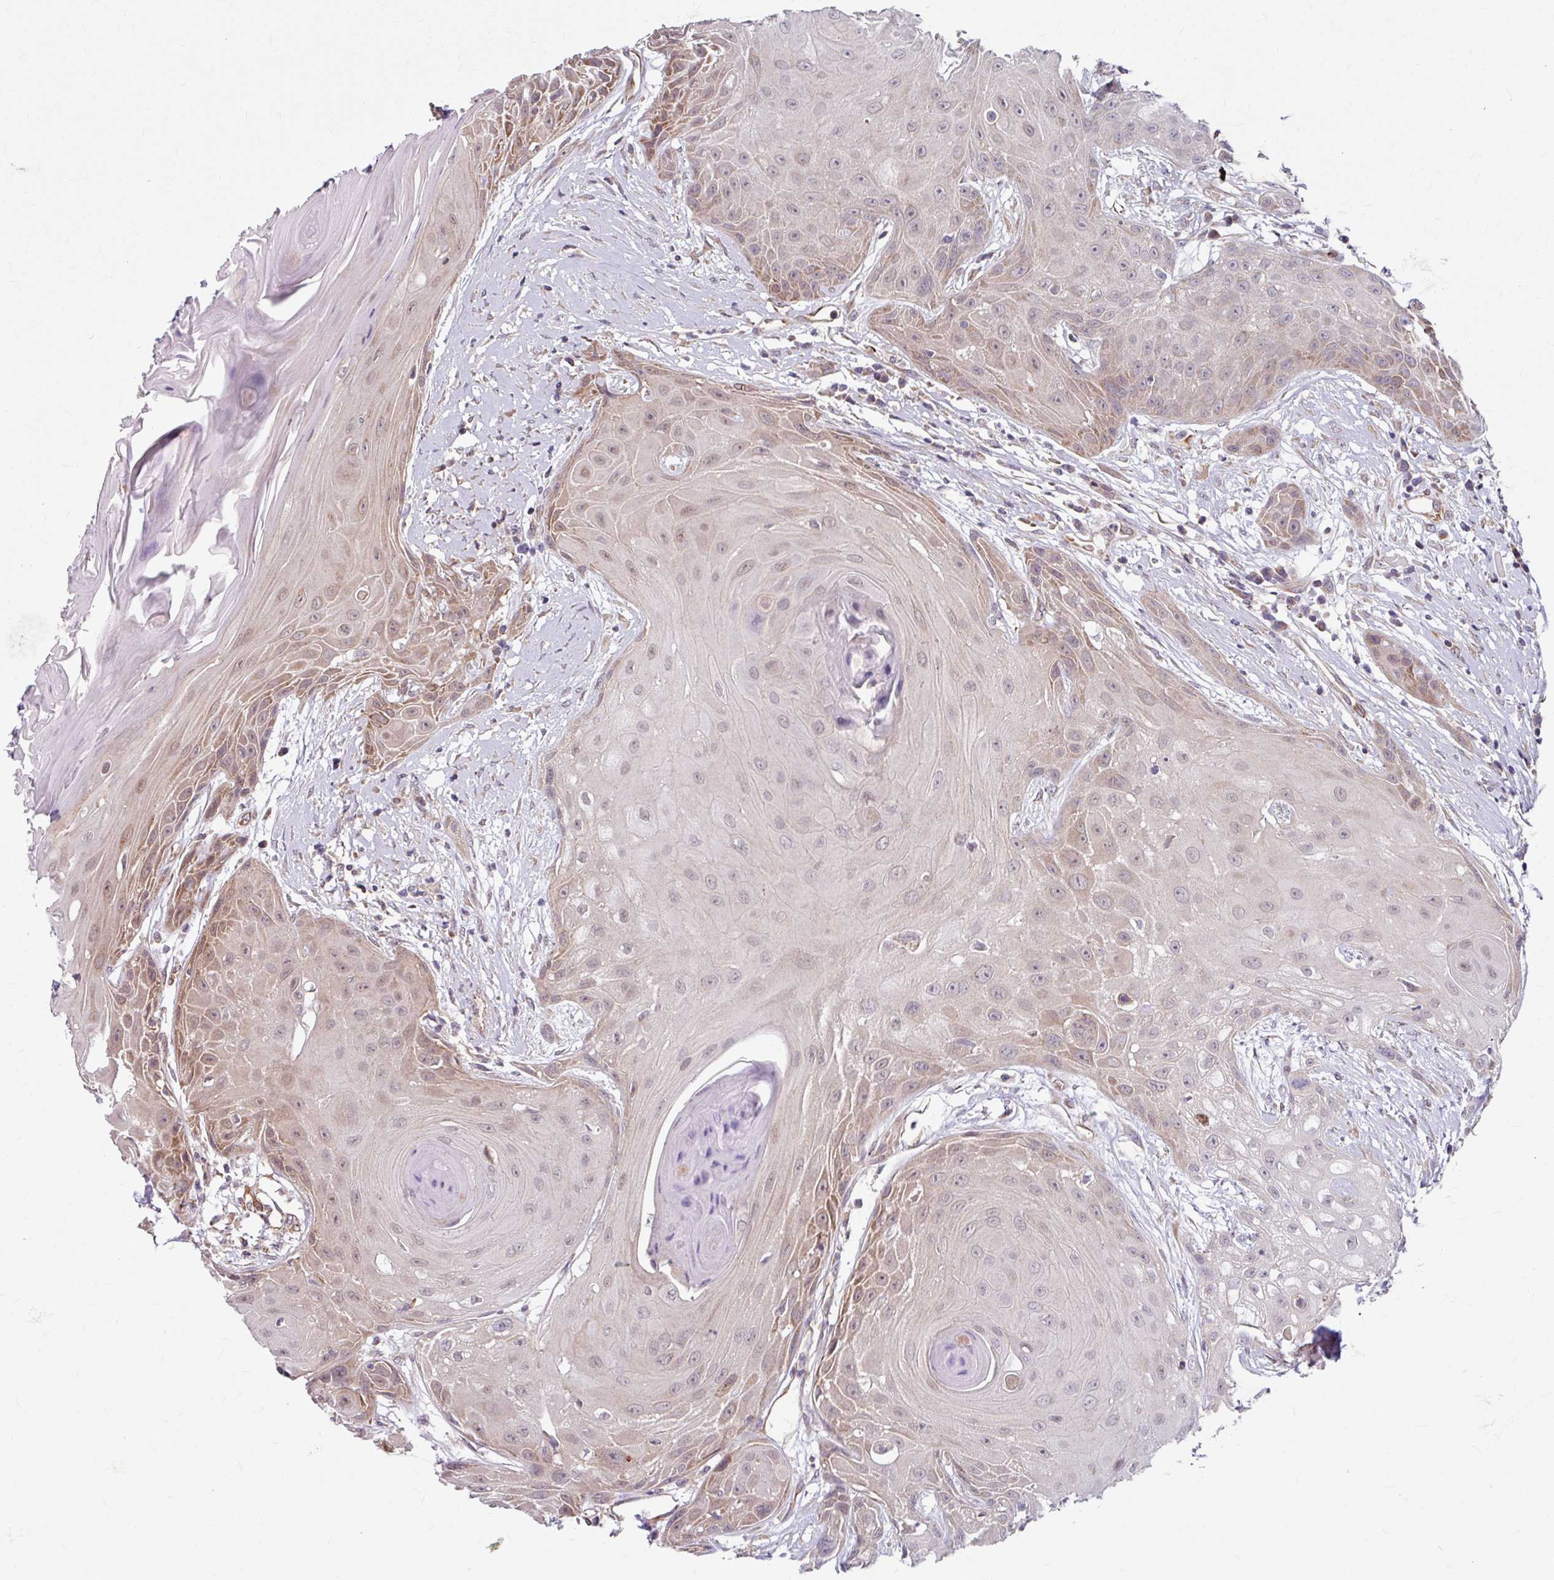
{"staining": {"intensity": "weak", "quantity": "<25%", "location": "cytoplasmic/membranous"}, "tissue": "head and neck cancer", "cell_type": "Tumor cells", "image_type": "cancer", "snomed": [{"axis": "morphology", "description": "Squamous cell carcinoma, NOS"}, {"axis": "topography", "description": "Head-Neck"}], "caption": "DAB (3,3'-diaminobenzidine) immunohistochemical staining of squamous cell carcinoma (head and neck) demonstrates no significant positivity in tumor cells.", "gene": "DAAM2", "patient": {"sex": "female", "age": 73}}